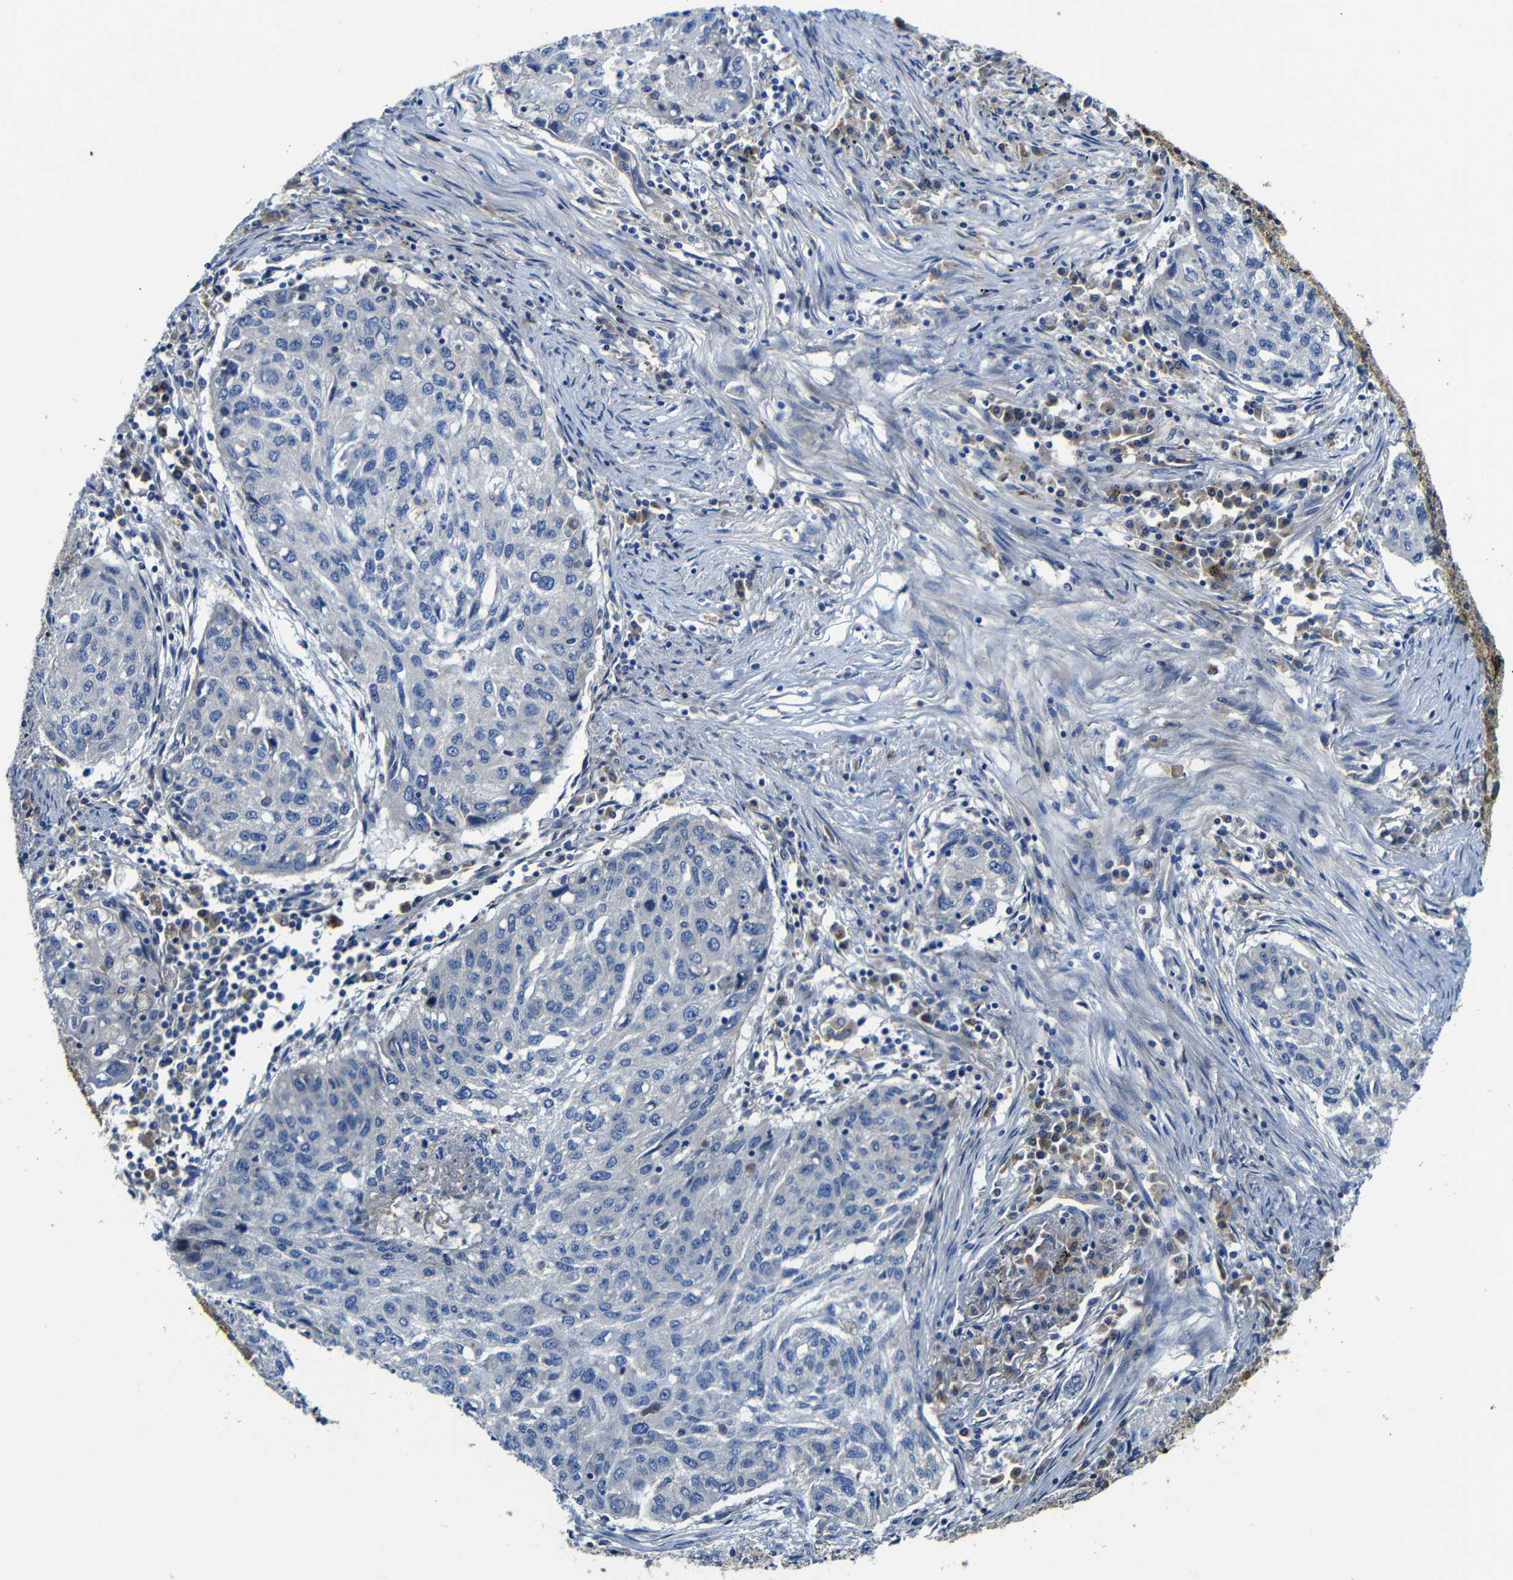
{"staining": {"intensity": "negative", "quantity": "none", "location": "none"}, "tissue": "lung cancer", "cell_type": "Tumor cells", "image_type": "cancer", "snomed": [{"axis": "morphology", "description": "Squamous cell carcinoma, NOS"}, {"axis": "topography", "description": "Lung"}], "caption": "A high-resolution histopathology image shows IHC staining of lung squamous cell carcinoma, which reveals no significant expression in tumor cells.", "gene": "CLCC1", "patient": {"sex": "female", "age": 63}}